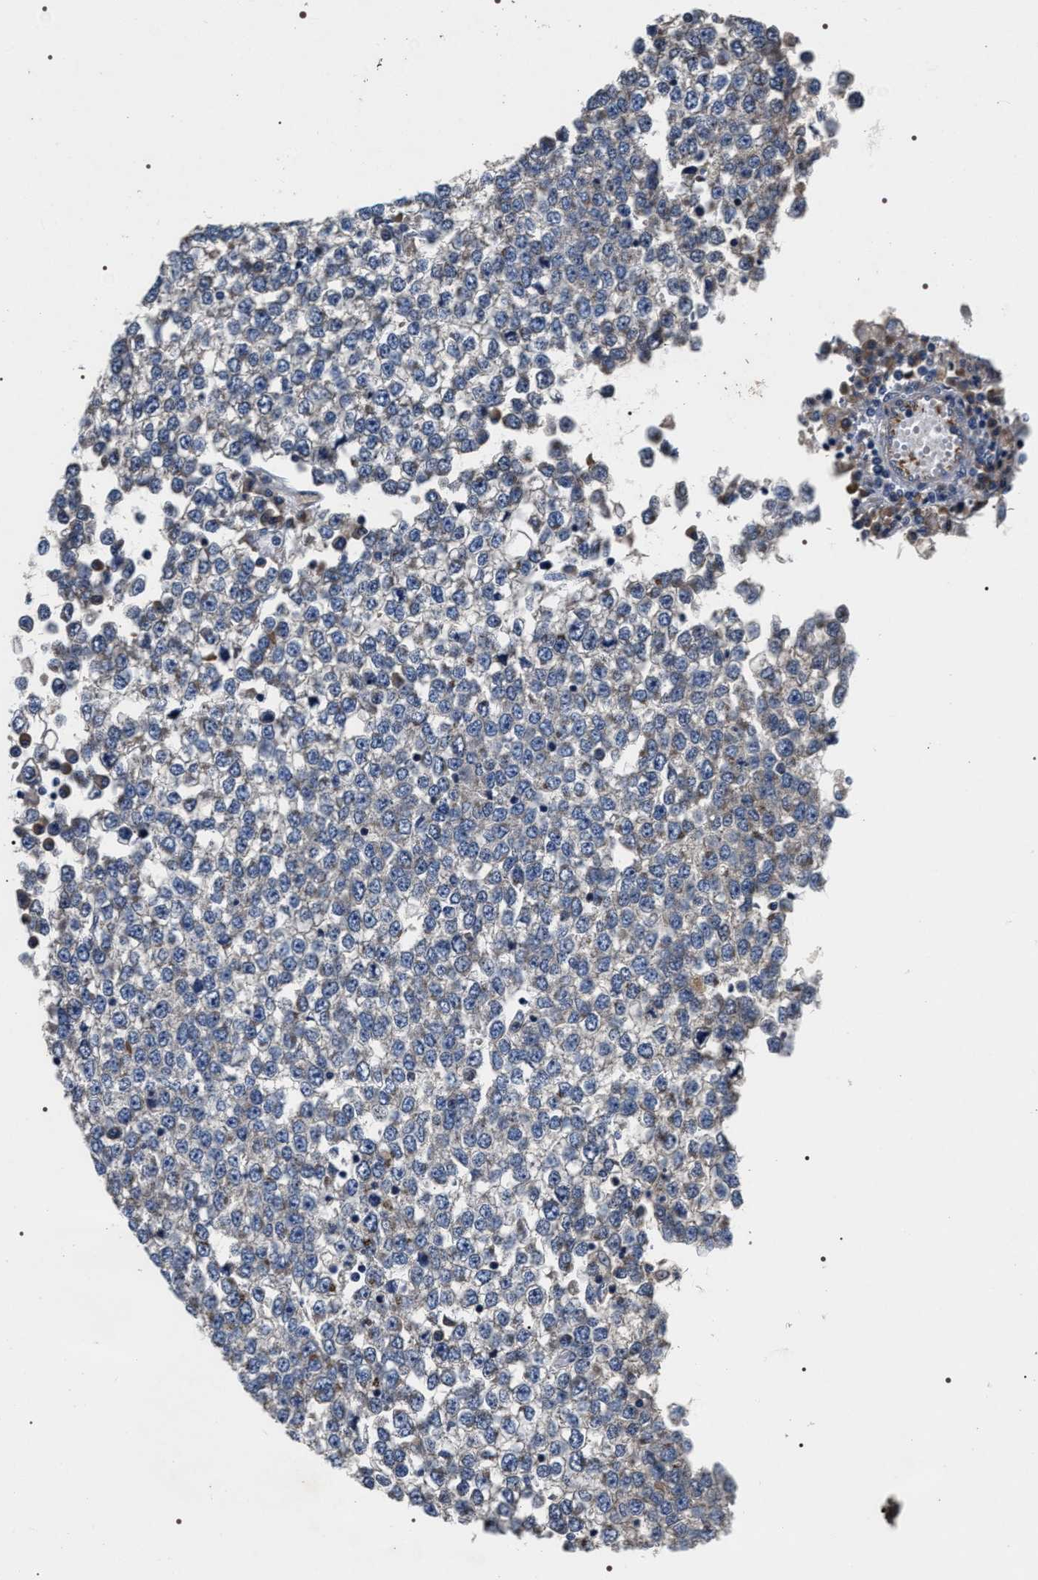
{"staining": {"intensity": "negative", "quantity": "none", "location": "none"}, "tissue": "testis cancer", "cell_type": "Tumor cells", "image_type": "cancer", "snomed": [{"axis": "morphology", "description": "Seminoma, NOS"}, {"axis": "topography", "description": "Testis"}], "caption": "DAB immunohistochemical staining of human seminoma (testis) displays no significant expression in tumor cells. The staining was performed using DAB to visualize the protein expression in brown, while the nuclei were stained in blue with hematoxylin (Magnification: 20x).", "gene": "IFT81", "patient": {"sex": "male", "age": 65}}